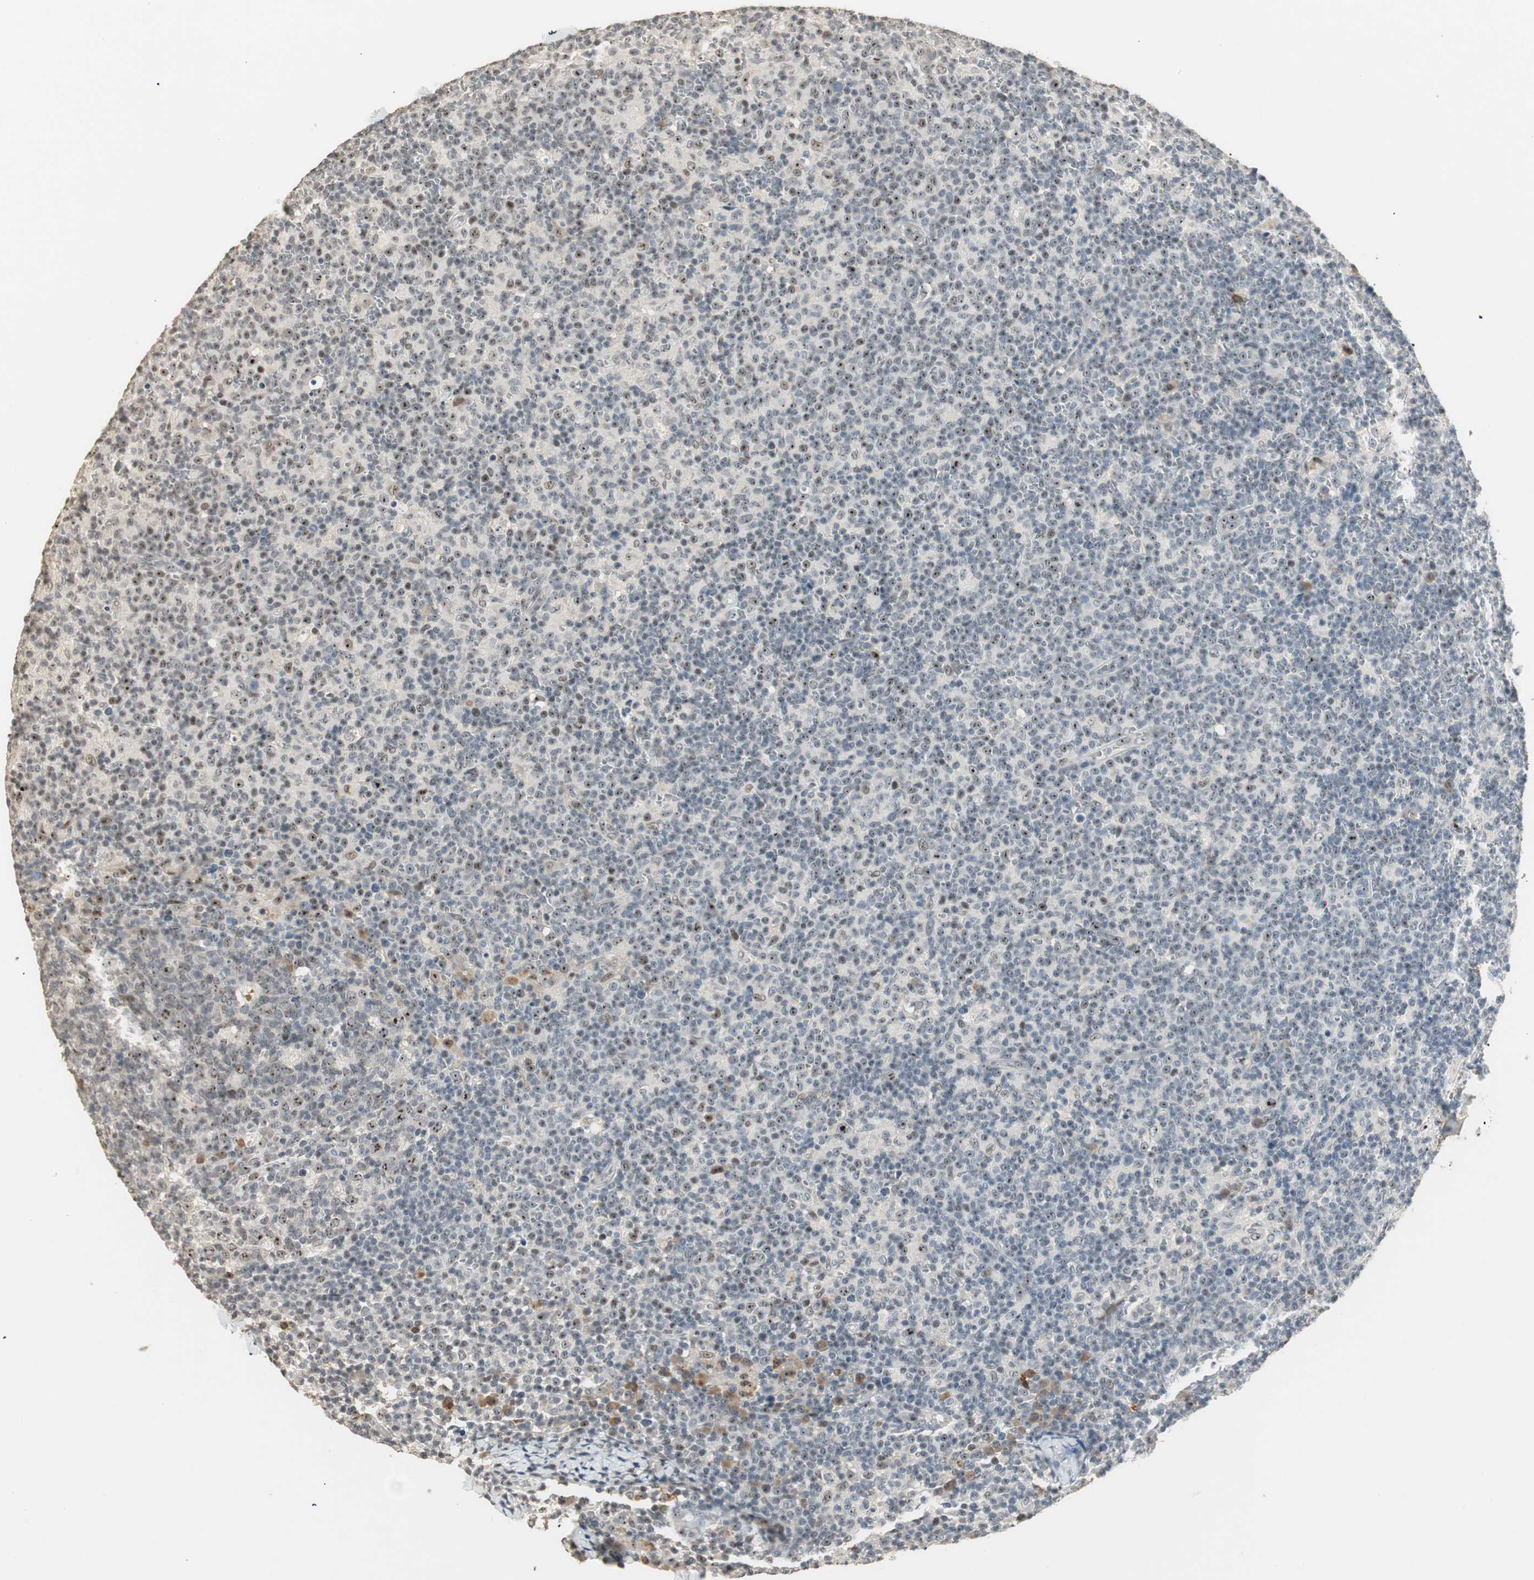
{"staining": {"intensity": "moderate", "quantity": "25%-75%", "location": "nuclear"}, "tissue": "lymph node", "cell_type": "Germinal center cells", "image_type": "normal", "snomed": [{"axis": "morphology", "description": "Normal tissue, NOS"}, {"axis": "morphology", "description": "Inflammation, NOS"}, {"axis": "topography", "description": "Lymph node"}], "caption": "Immunohistochemistry (IHC) histopathology image of unremarkable human lymph node stained for a protein (brown), which exhibits medium levels of moderate nuclear expression in about 25%-75% of germinal center cells.", "gene": "ETV4", "patient": {"sex": "male", "age": 55}}